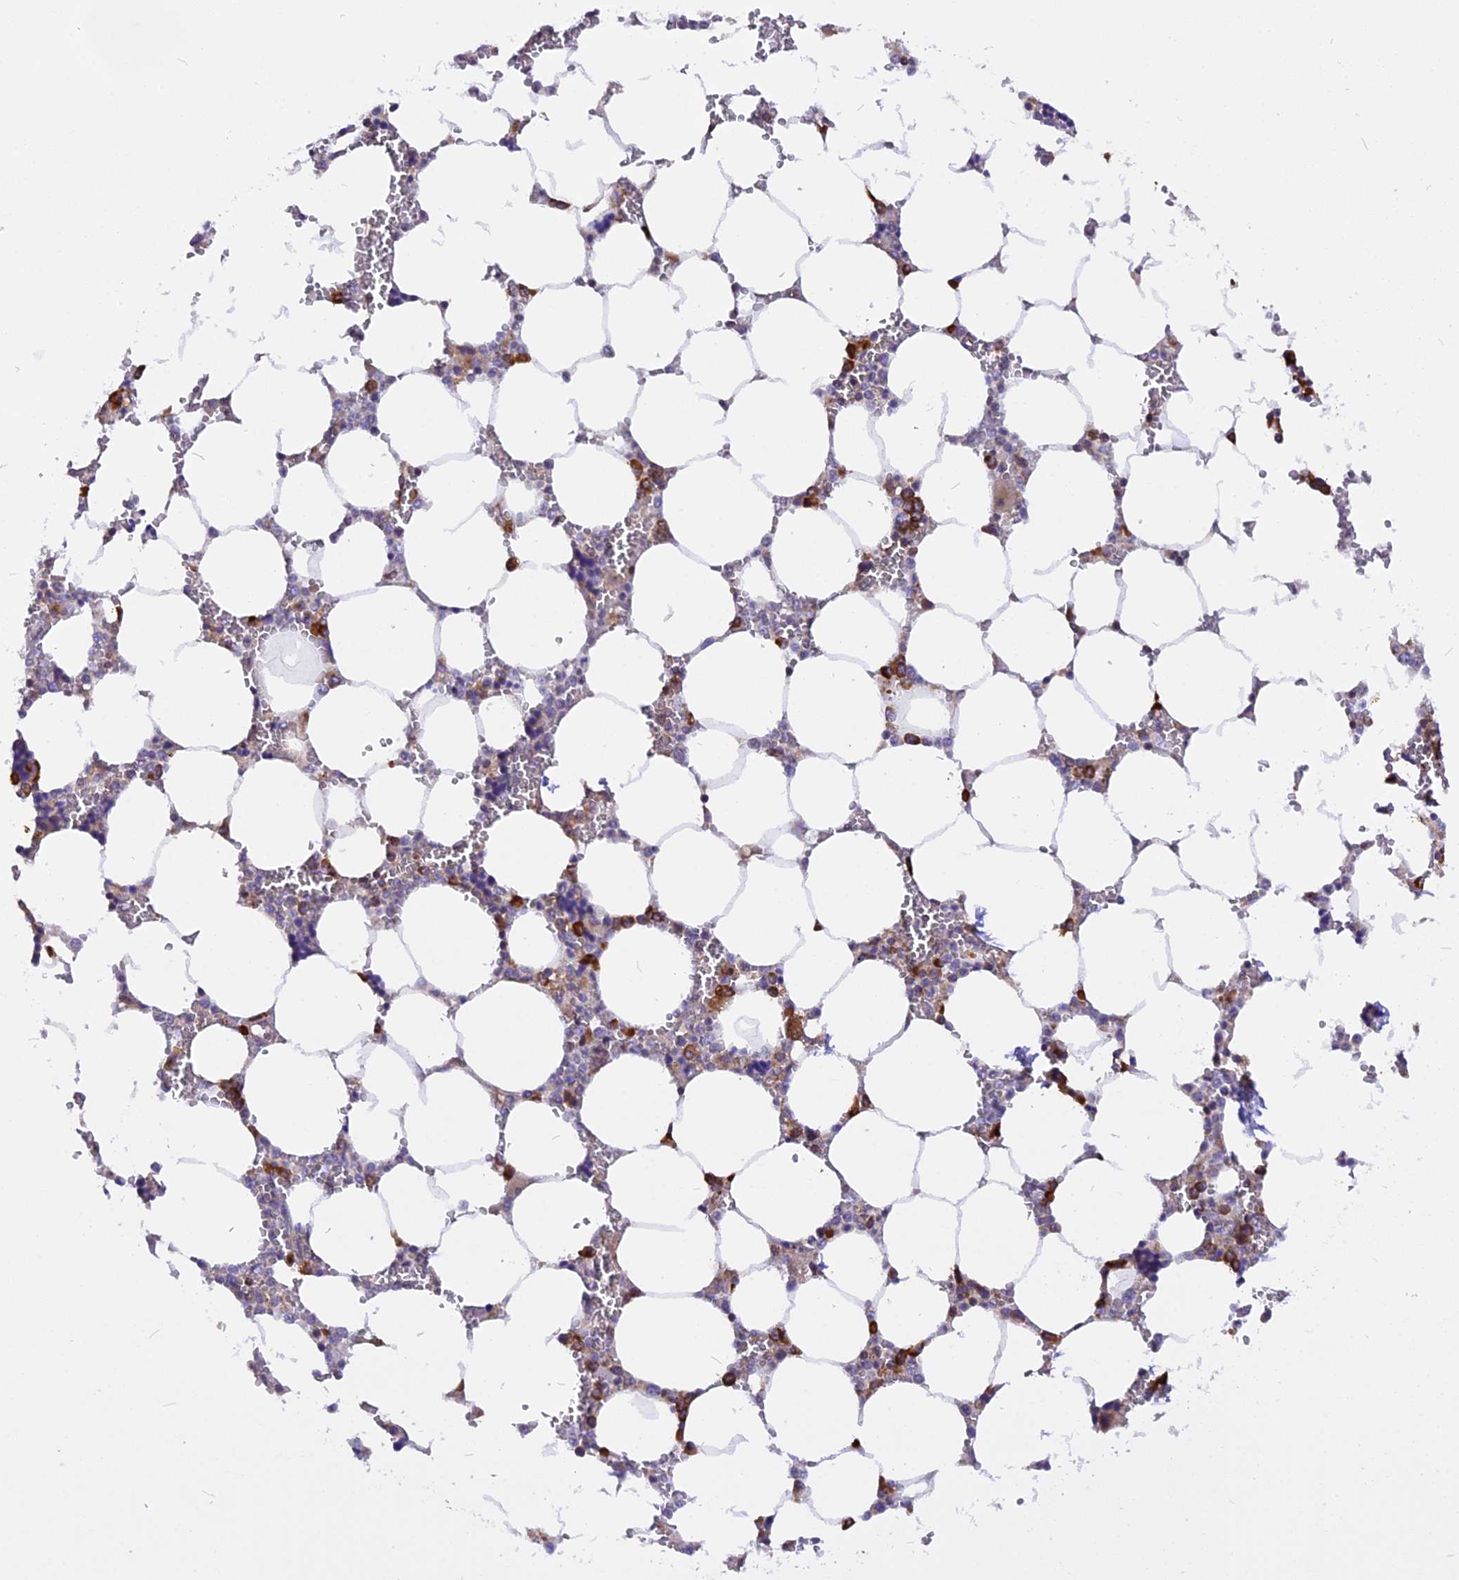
{"staining": {"intensity": "moderate", "quantity": "25%-75%", "location": "cytoplasmic/membranous"}, "tissue": "bone marrow", "cell_type": "Hematopoietic cells", "image_type": "normal", "snomed": [{"axis": "morphology", "description": "Normal tissue, NOS"}, {"axis": "topography", "description": "Bone marrow"}], "caption": "This is a photomicrograph of immunohistochemistry (IHC) staining of unremarkable bone marrow, which shows moderate staining in the cytoplasmic/membranous of hematopoietic cells.", "gene": "GNPTAB", "patient": {"sex": "male", "age": 64}}